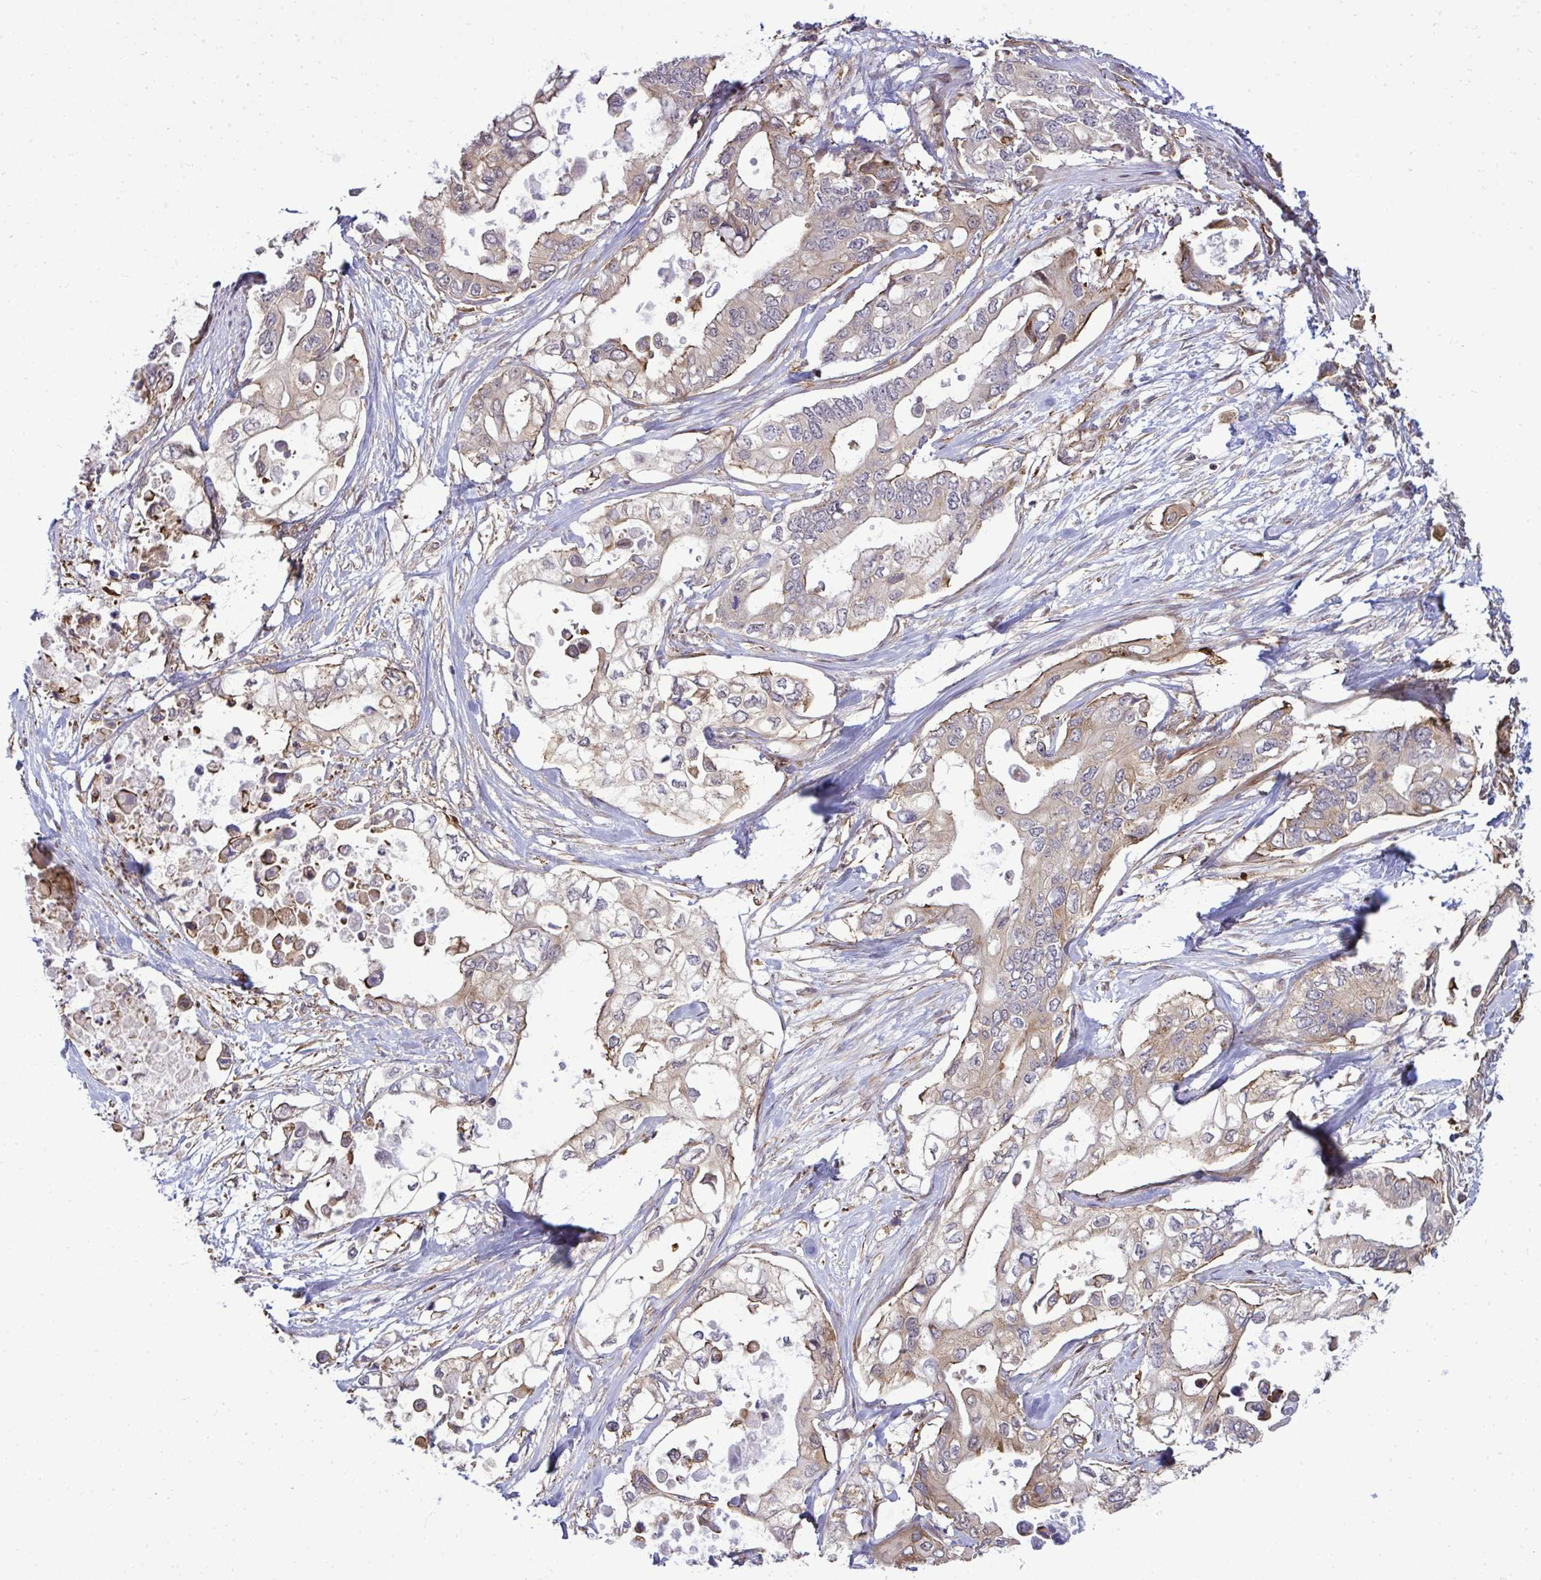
{"staining": {"intensity": "moderate", "quantity": "25%-75%", "location": "cytoplasmic/membranous"}, "tissue": "pancreatic cancer", "cell_type": "Tumor cells", "image_type": "cancer", "snomed": [{"axis": "morphology", "description": "Adenocarcinoma, NOS"}, {"axis": "topography", "description": "Pancreas"}], "caption": "Immunohistochemistry (IHC) (DAB) staining of human adenocarcinoma (pancreatic) shows moderate cytoplasmic/membranous protein positivity in approximately 25%-75% of tumor cells. (DAB = brown stain, brightfield microscopy at high magnification).", "gene": "FUT10", "patient": {"sex": "female", "age": 63}}